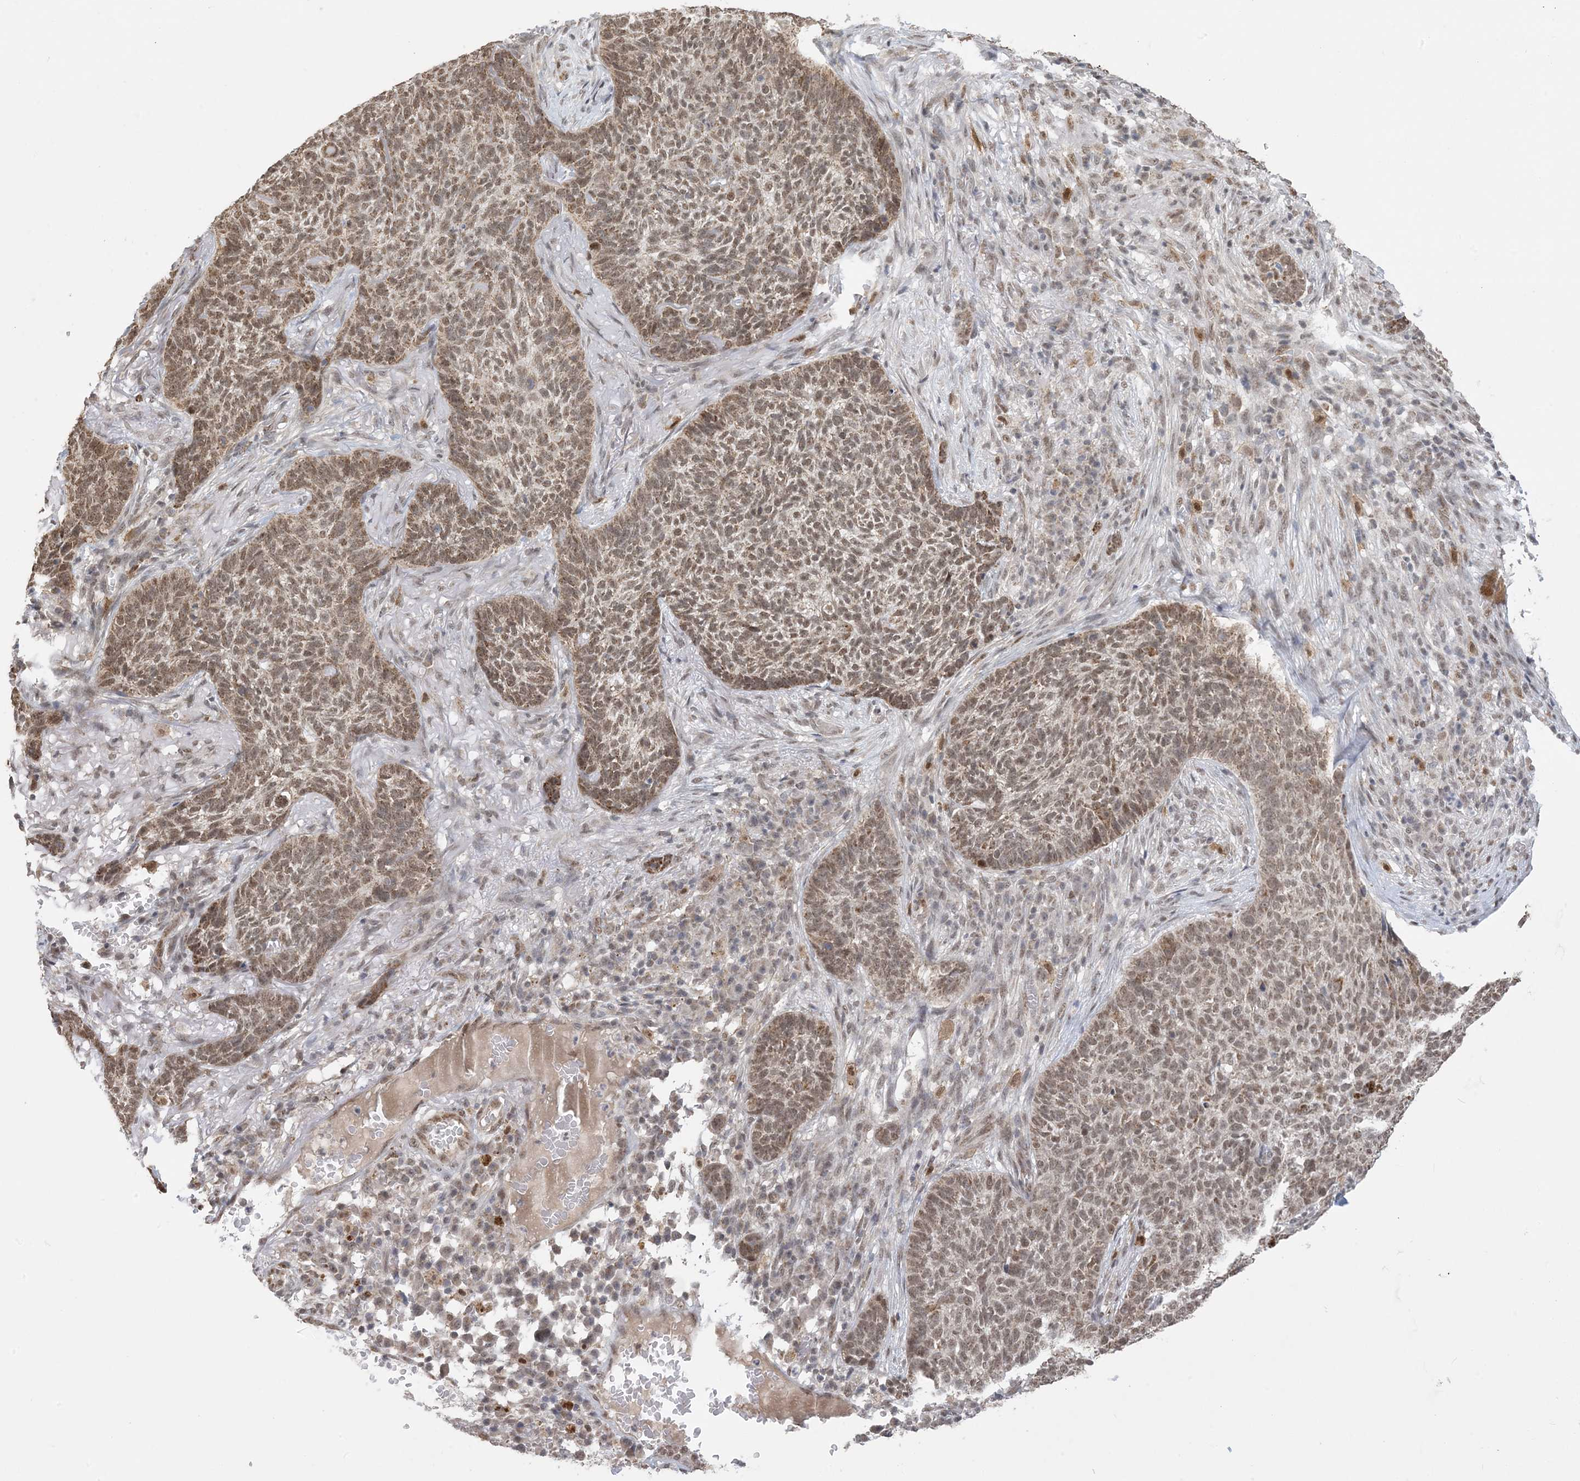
{"staining": {"intensity": "moderate", "quantity": ">75%", "location": "cytoplasmic/membranous,nuclear"}, "tissue": "skin cancer", "cell_type": "Tumor cells", "image_type": "cancer", "snomed": [{"axis": "morphology", "description": "Basal cell carcinoma"}, {"axis": "topography", "description": "Skin"}], "caption": "There is medium levels of moderate cytoplasmic/membranous and nuclear positivity in tumor cells of skin basal cell carcinoma, as demonstrated by immunohistochemical staining (brown color).", "gene": "TRMT10C", "patient": {"sex": "male", "age": 85}}